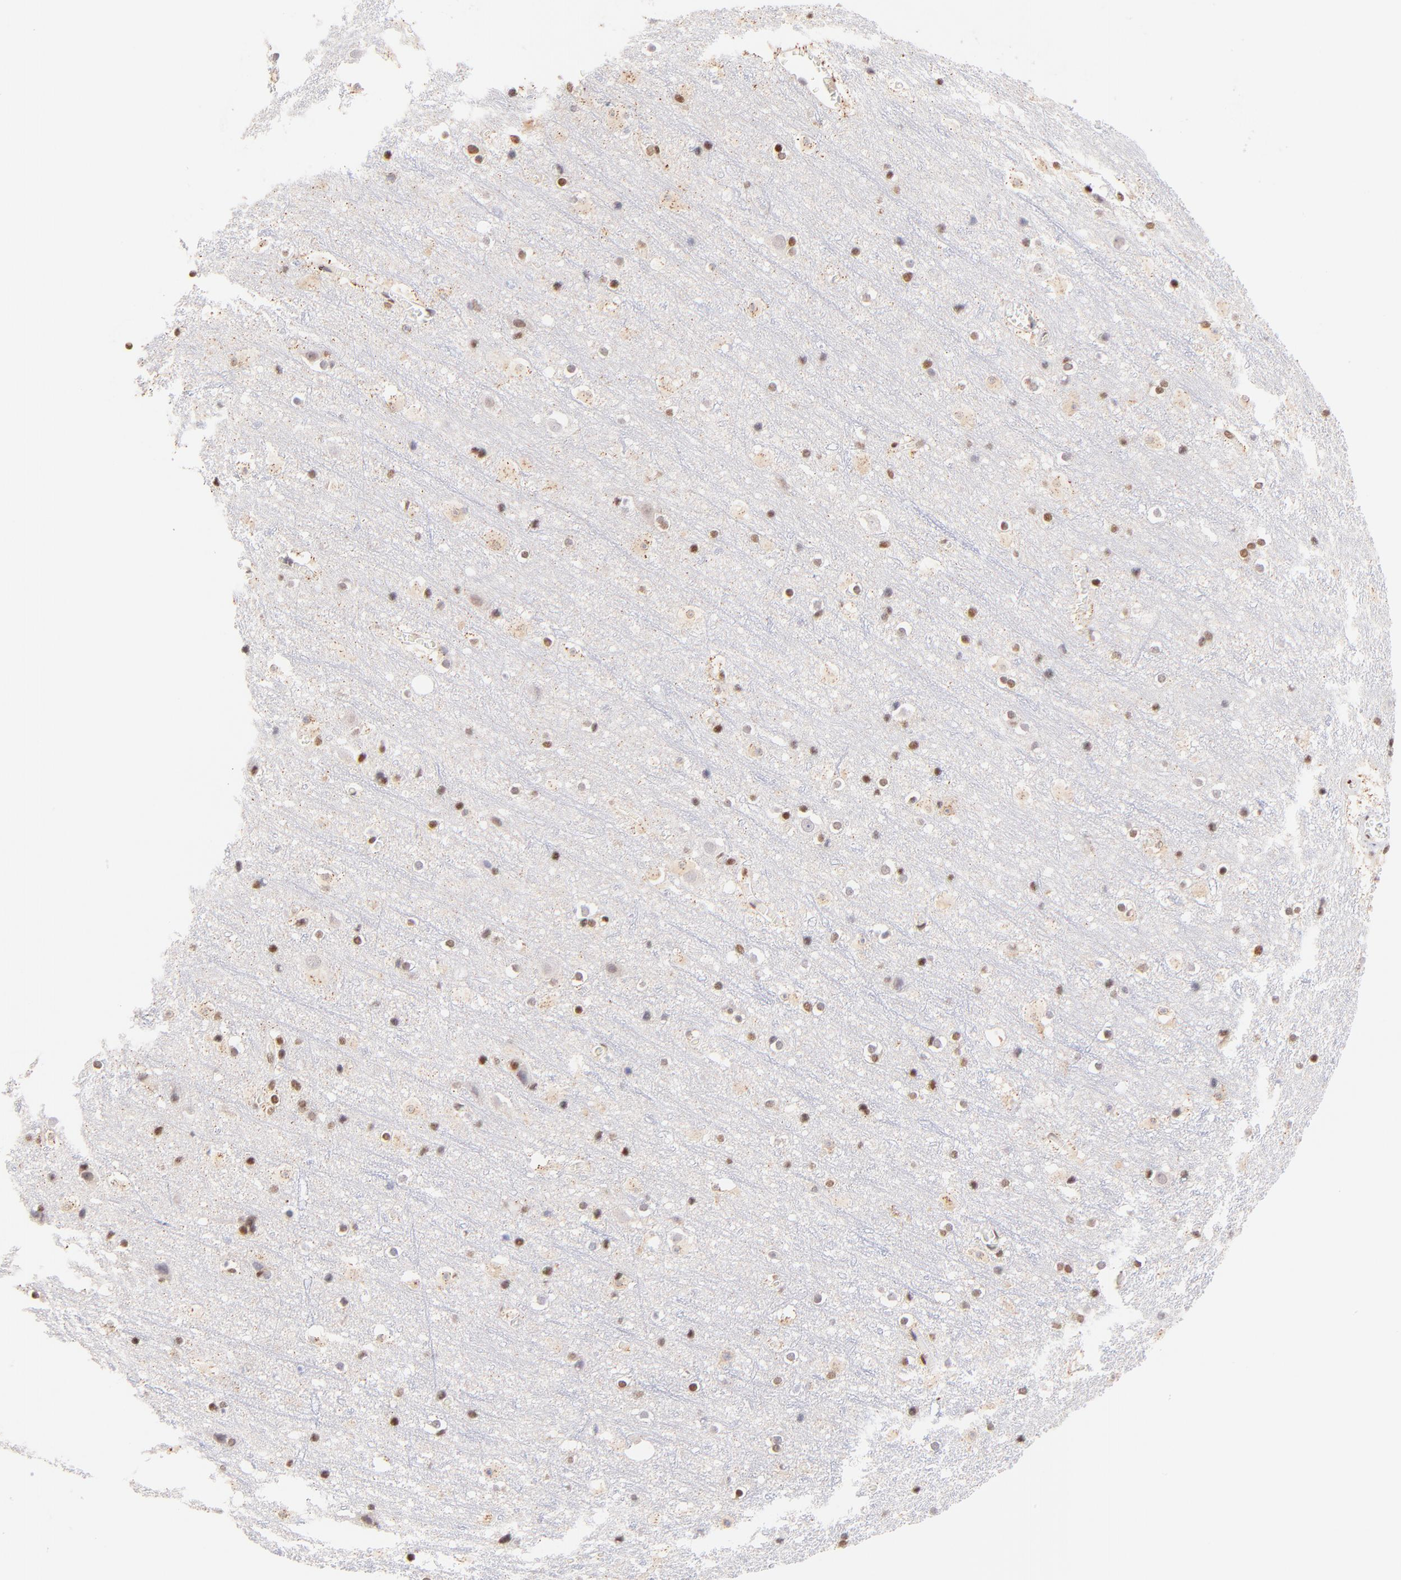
{"staining": {"intensity": "moderate", "quantity": ">75%", "location": "nuclear"}, "tissue": "cerebral cortex", "cell_type": "Endothelial cells", "image_type": "normal", "snomed": [{"axis": "morphology", "description": "Normal tissue, NOS"}, {"axis": "topography", "description": "Cerebral cortex"}], "caption": "Immunohistochemical staining of unremarkable human cerebral cortex reveals moderate nuclear protein expression in approximately >75% of endothelial cells.", "gene": "MIDEAS", "patient": {"sex": "male", "age": 45}}